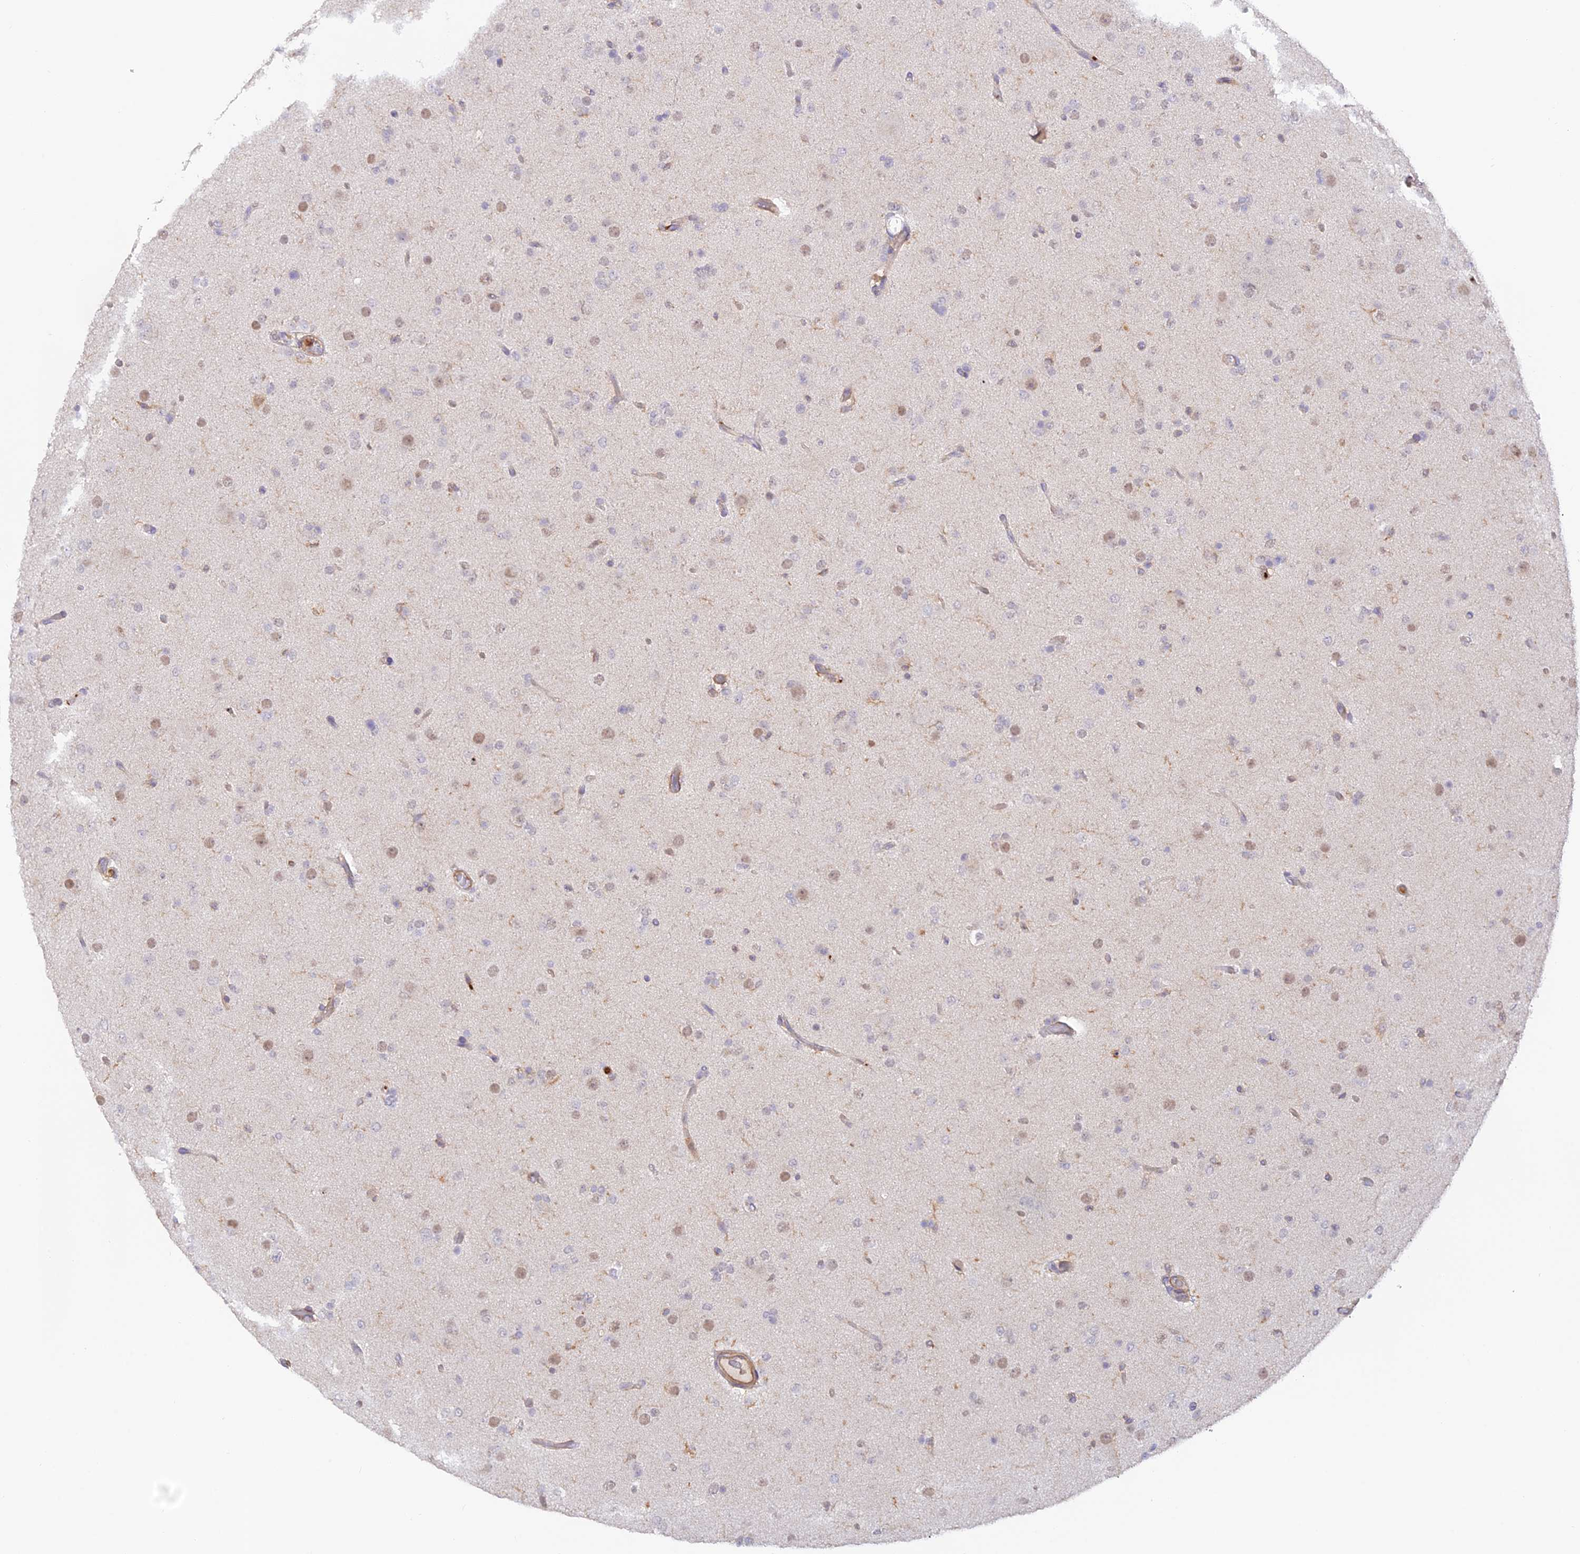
{"staining": {"intensity": "negative", "quantity": "none", "location": "none"}, "tissue": "glioma", "cell_type": "Tumor cells", "image_type": "cancer", "snomed": [{"axis": "morphology", "description": "Glioma, malignant, Low grade"}, {"axis": "topography", "description": "Brain"}], "caption": "DAB (3,3'-diaminobenzidine) immunohistochemical staining of malignant low-grade glioma displays no significant positivity in tumor cells.", "gene": "DENND1C", "patient": {"sex": "male", "age": 65}}